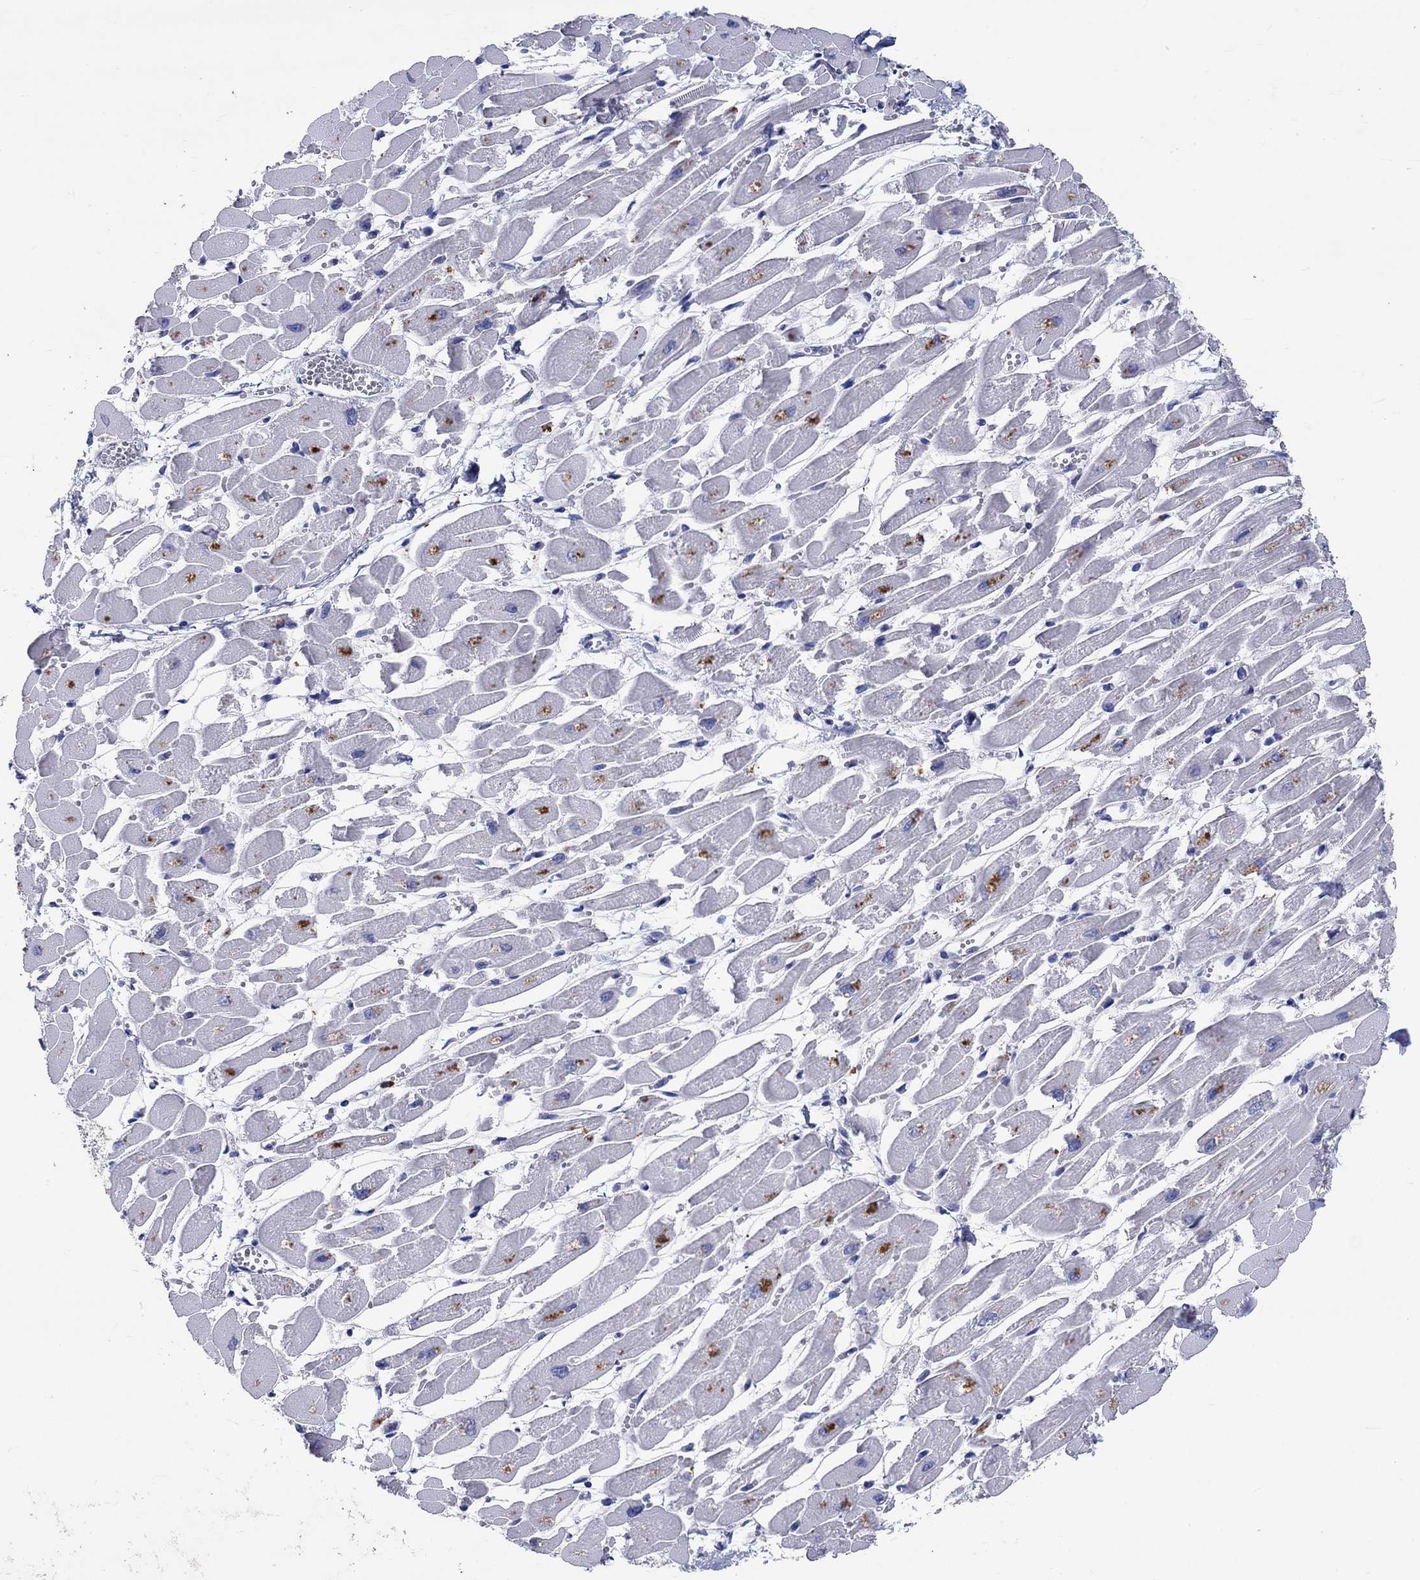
{"staining": {"intensity": "negative", "quantity": "none", "location": "none"}, "tissue": "heart muscle", "cell_type": "Cardiomyocytes", "image_type": "normal", "snomed": [{"axis": "morphology", "description": "Normal tissue, NOS"}, {"axis": "topography", "description": "Heart"}], "caption": "An immunohistochemistry (IHC) photomicrograph of unremarkable heart muscle is shown. There is no staining in cardiomyocytes of heart muscle.", "gene": "EPX", "patient": {"sex": "female", "age": 52}}